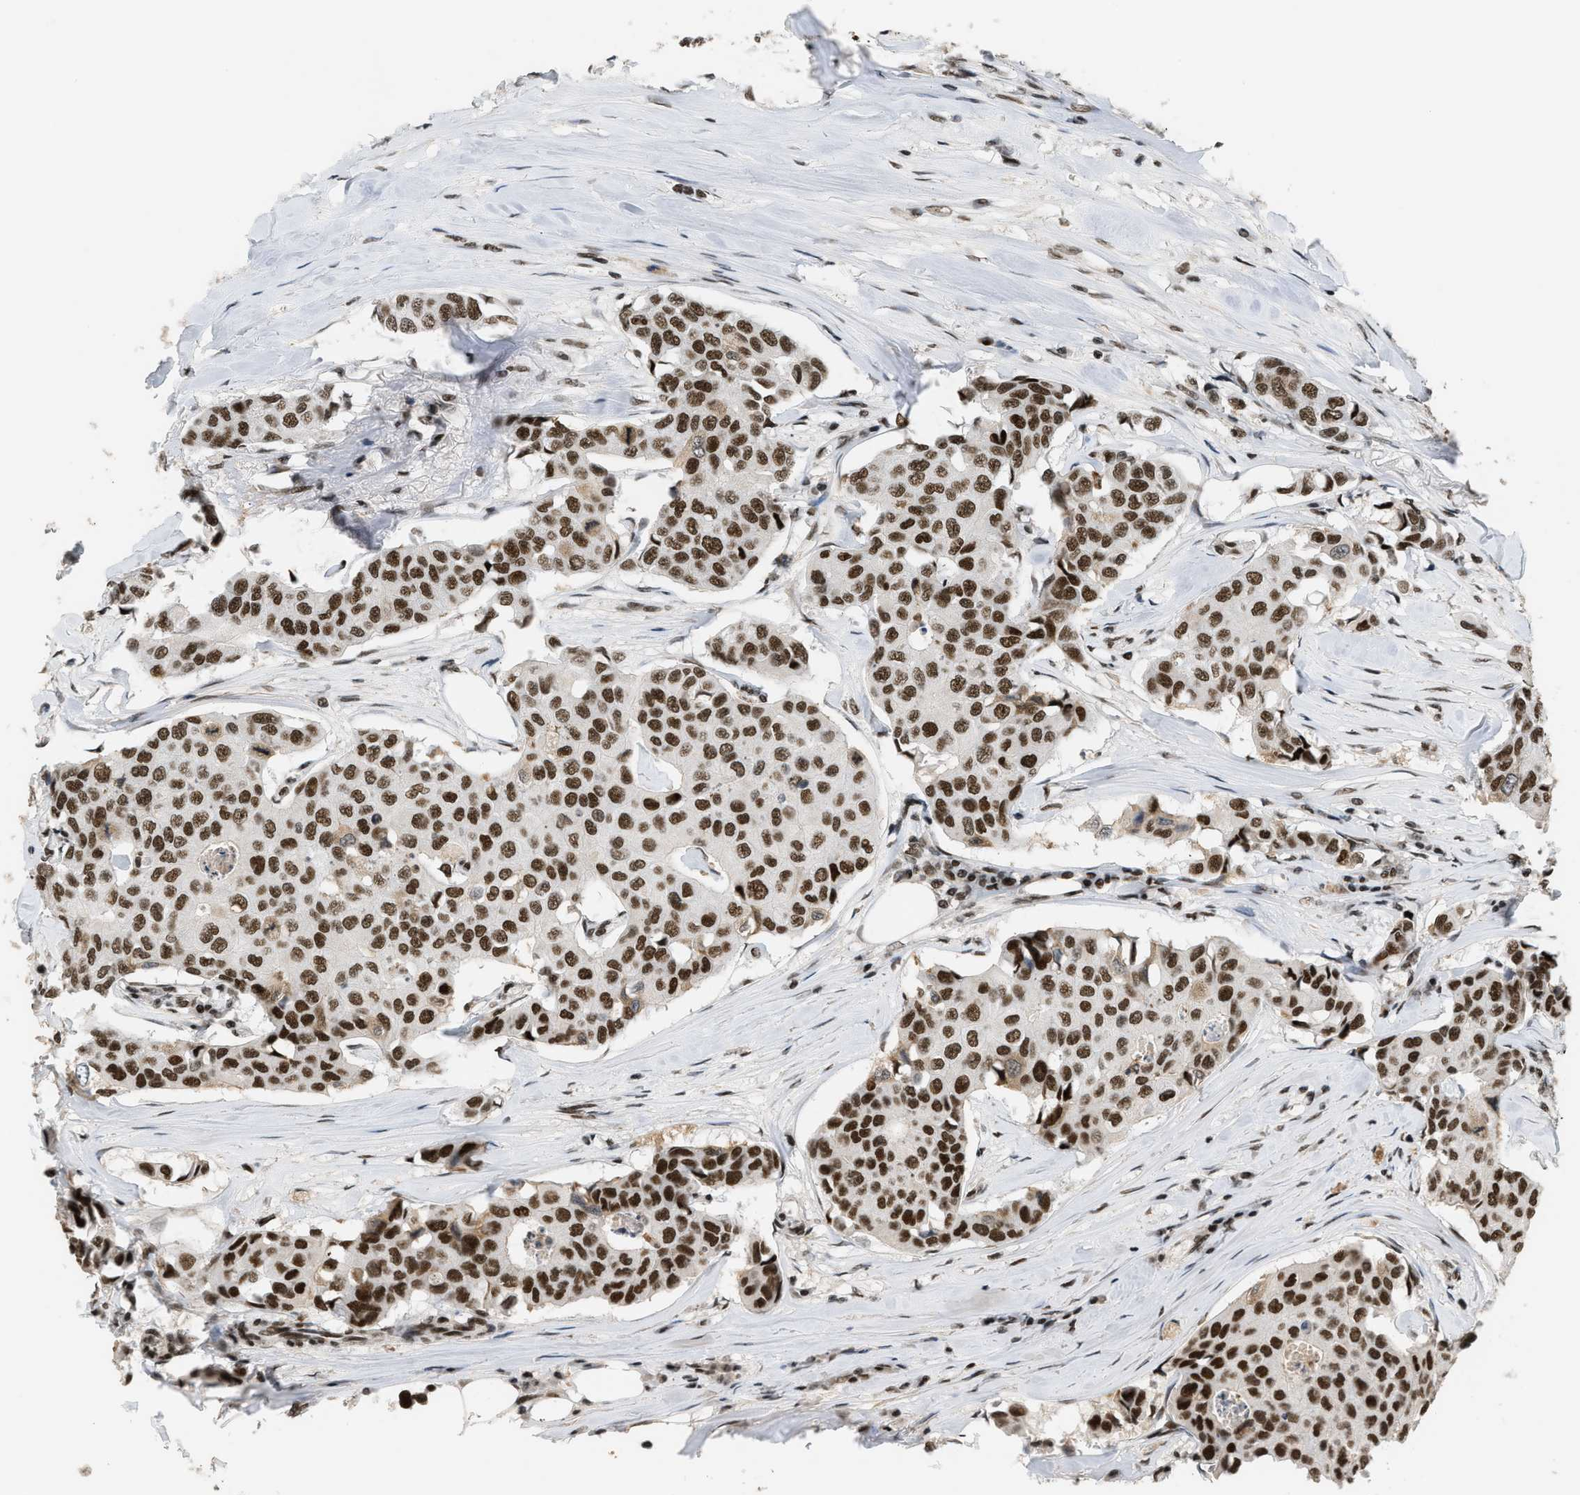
{"staining": {"intensity": "strong", "quantity": ">75%", "location": "nuclear"}, "tissue": "breast cancer", "cell_type": "Tumor cells", "image_type": "cancer", "snomed": [{"axis": "morphology", "description": "Duct carcinoma"}, {"axis": "topography", "description": "Breast"}], "caption": "Infiltrating ductal carcinoma (breast) was stained to show a protein in brown. There is high levels of strong nuclear expression in approximately >75% of tumor cells. The staining is performed using DAB brown chromogen to label protein expression. The nuclei are counter-stained blue using hematoxylin.", "gene": "SMARCB1", "patient": {"sex": "female", "age": 80}}